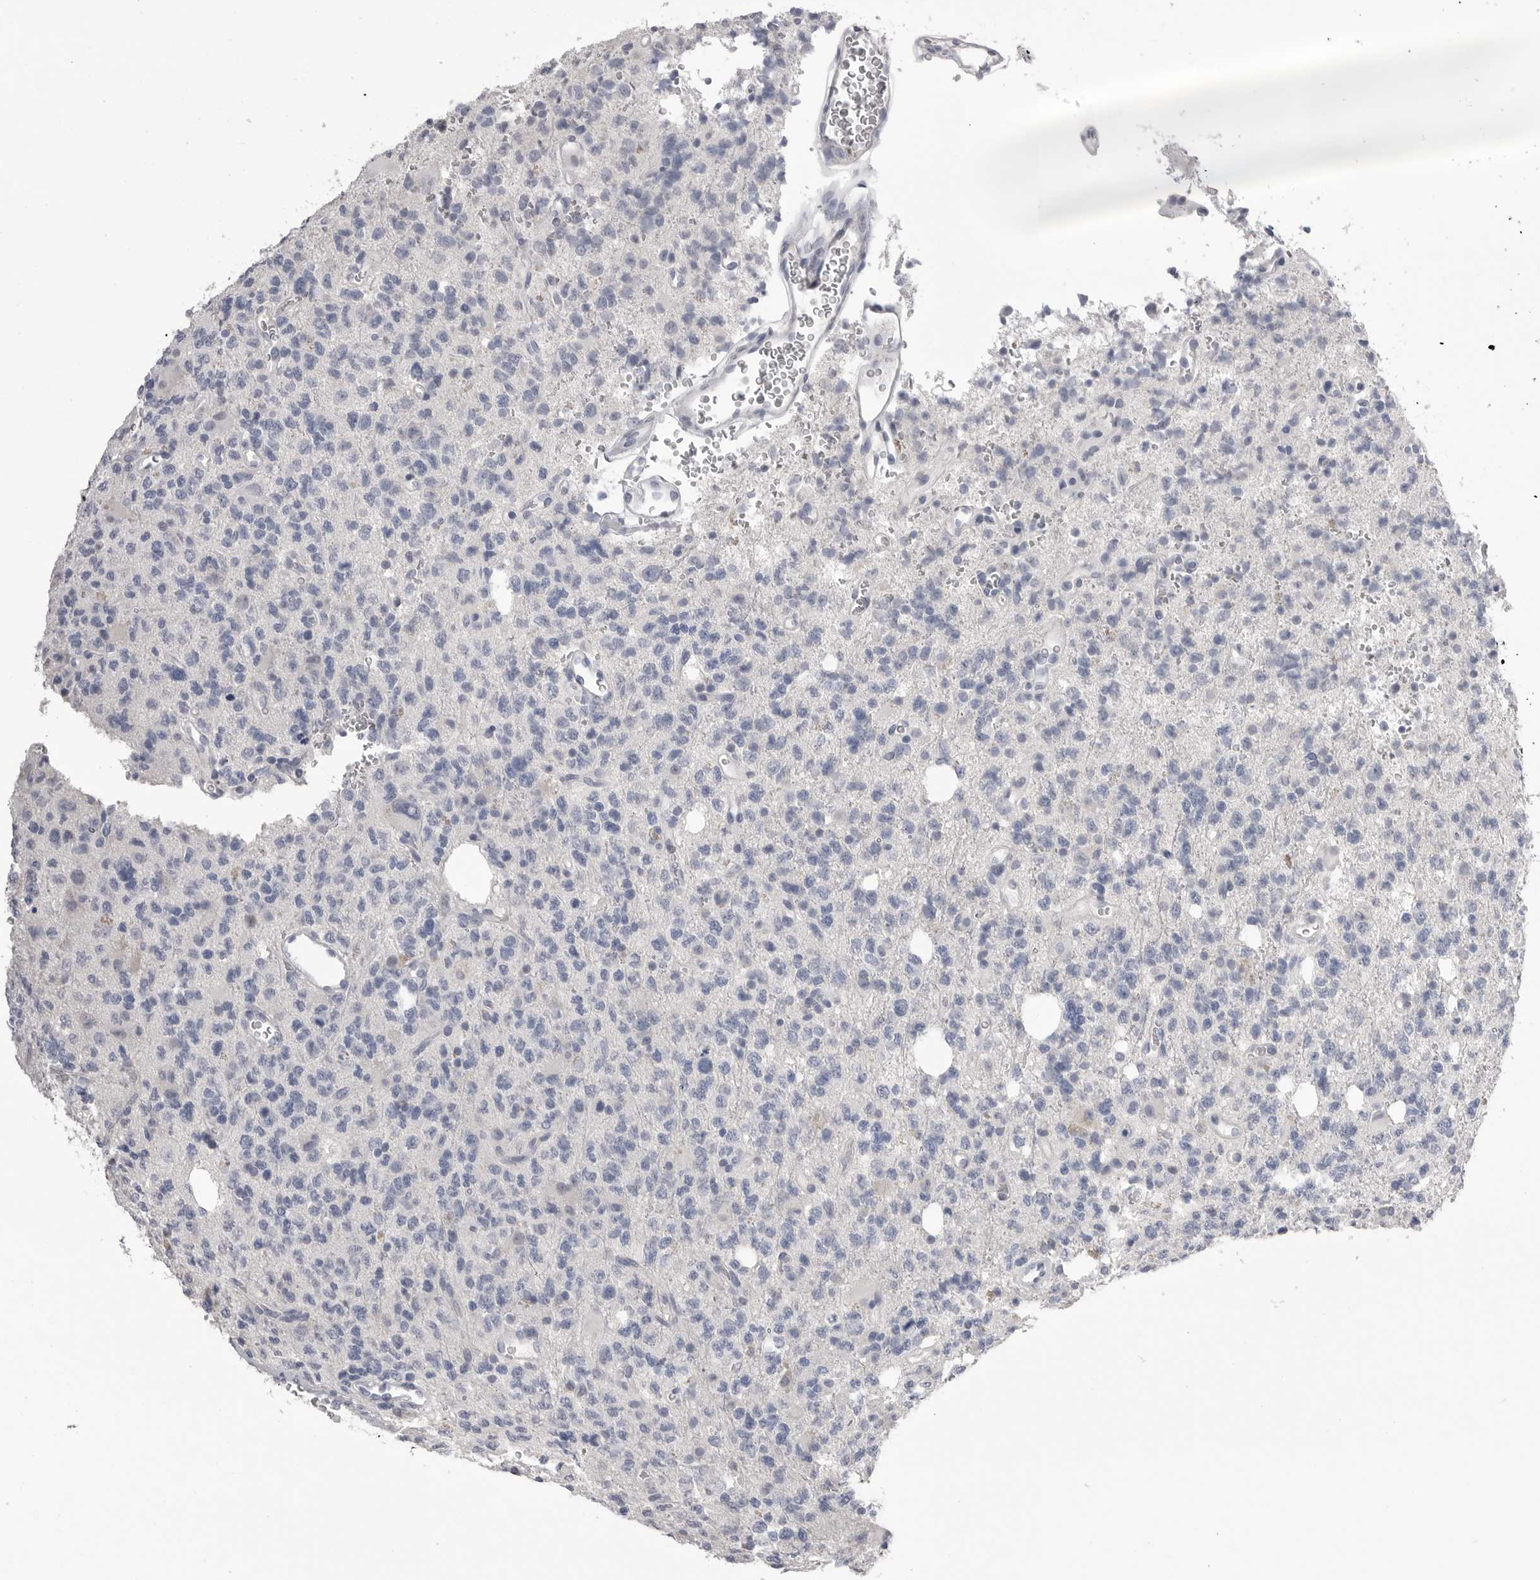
{"staining": {"intensity": "negative", "quantity": "none", "location": "none"}, "tissue": "glioma", "cell_type": "Tumor cells", "image_type": "cancer", "snomed": [{"axis": "morphology", "description": "Glioma, malignant, High grade"}, {"axis": "topography", "description": "Brain"}], "caption": "Glioma stained for a protein using immunohistochemistry shows no staining tumor cells.", "gene": "CPB1", "patient": {"sex": "female", "age": 62}}